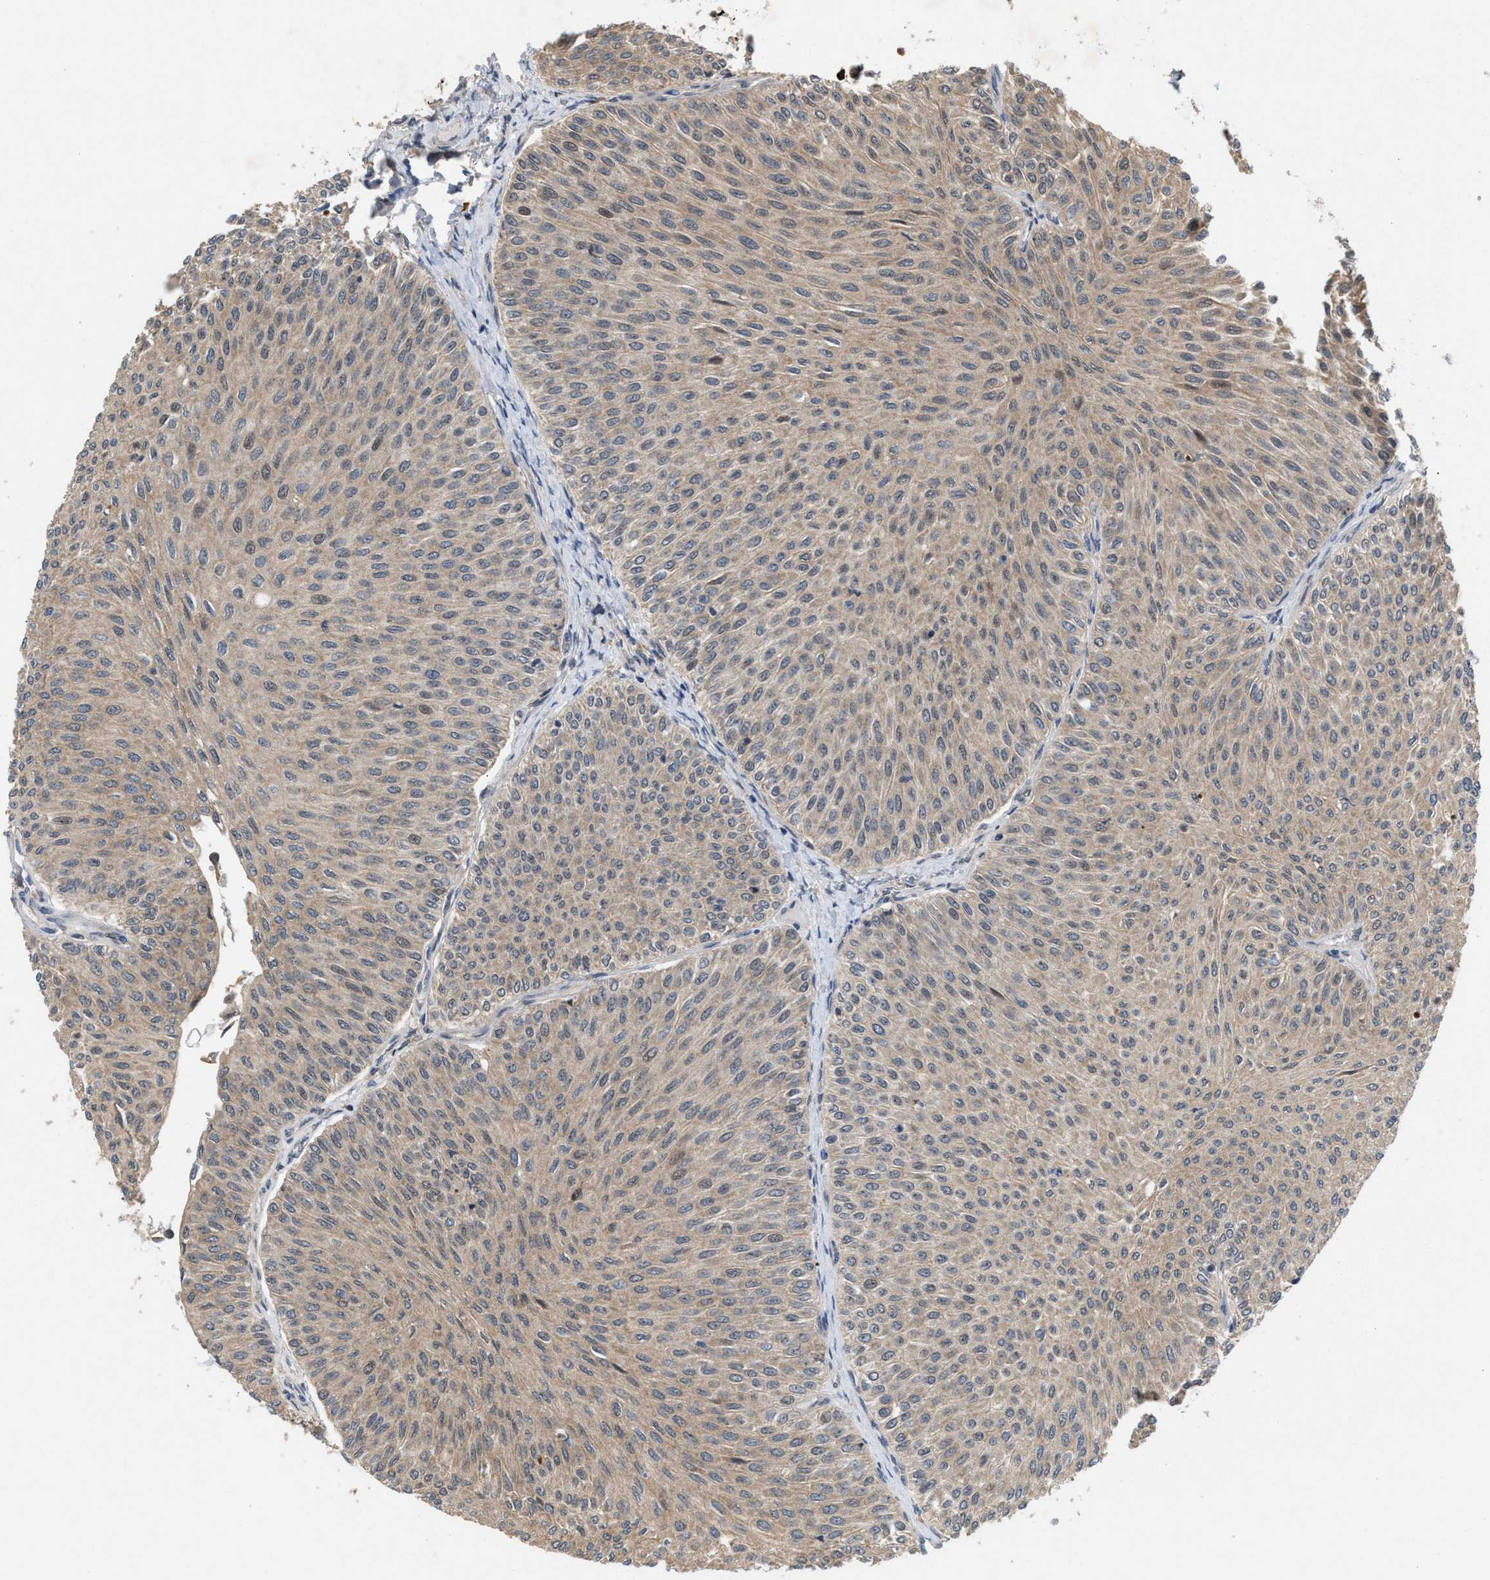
{"staining": {"intensity": "weak", "quantity": ">75%", "location": "cytoplasmic/membranous"}, "tissue": "urothelial cancer", "cell_type": "Tumor cells", "image_type": "cancer", "snomed": [{"axis": "morphology", "description": "Urothelial carcinoma, Low grade"}, {"axis": "topography", "description": "Urinary bladder"}], "caption": "Weak cytoplasmic/membranous staining is appreciated in about >75% of tumor cells in low-grade urothelial carcinoma. The protein of interest is stained brown, and the nuclei are stained in blue (DAB (3,3'-diaminobenzidine) IHC with brightfield microscopy, high magnification).", "gene": "MFSD6", "patient": {"sex": "male", "age": 78}}